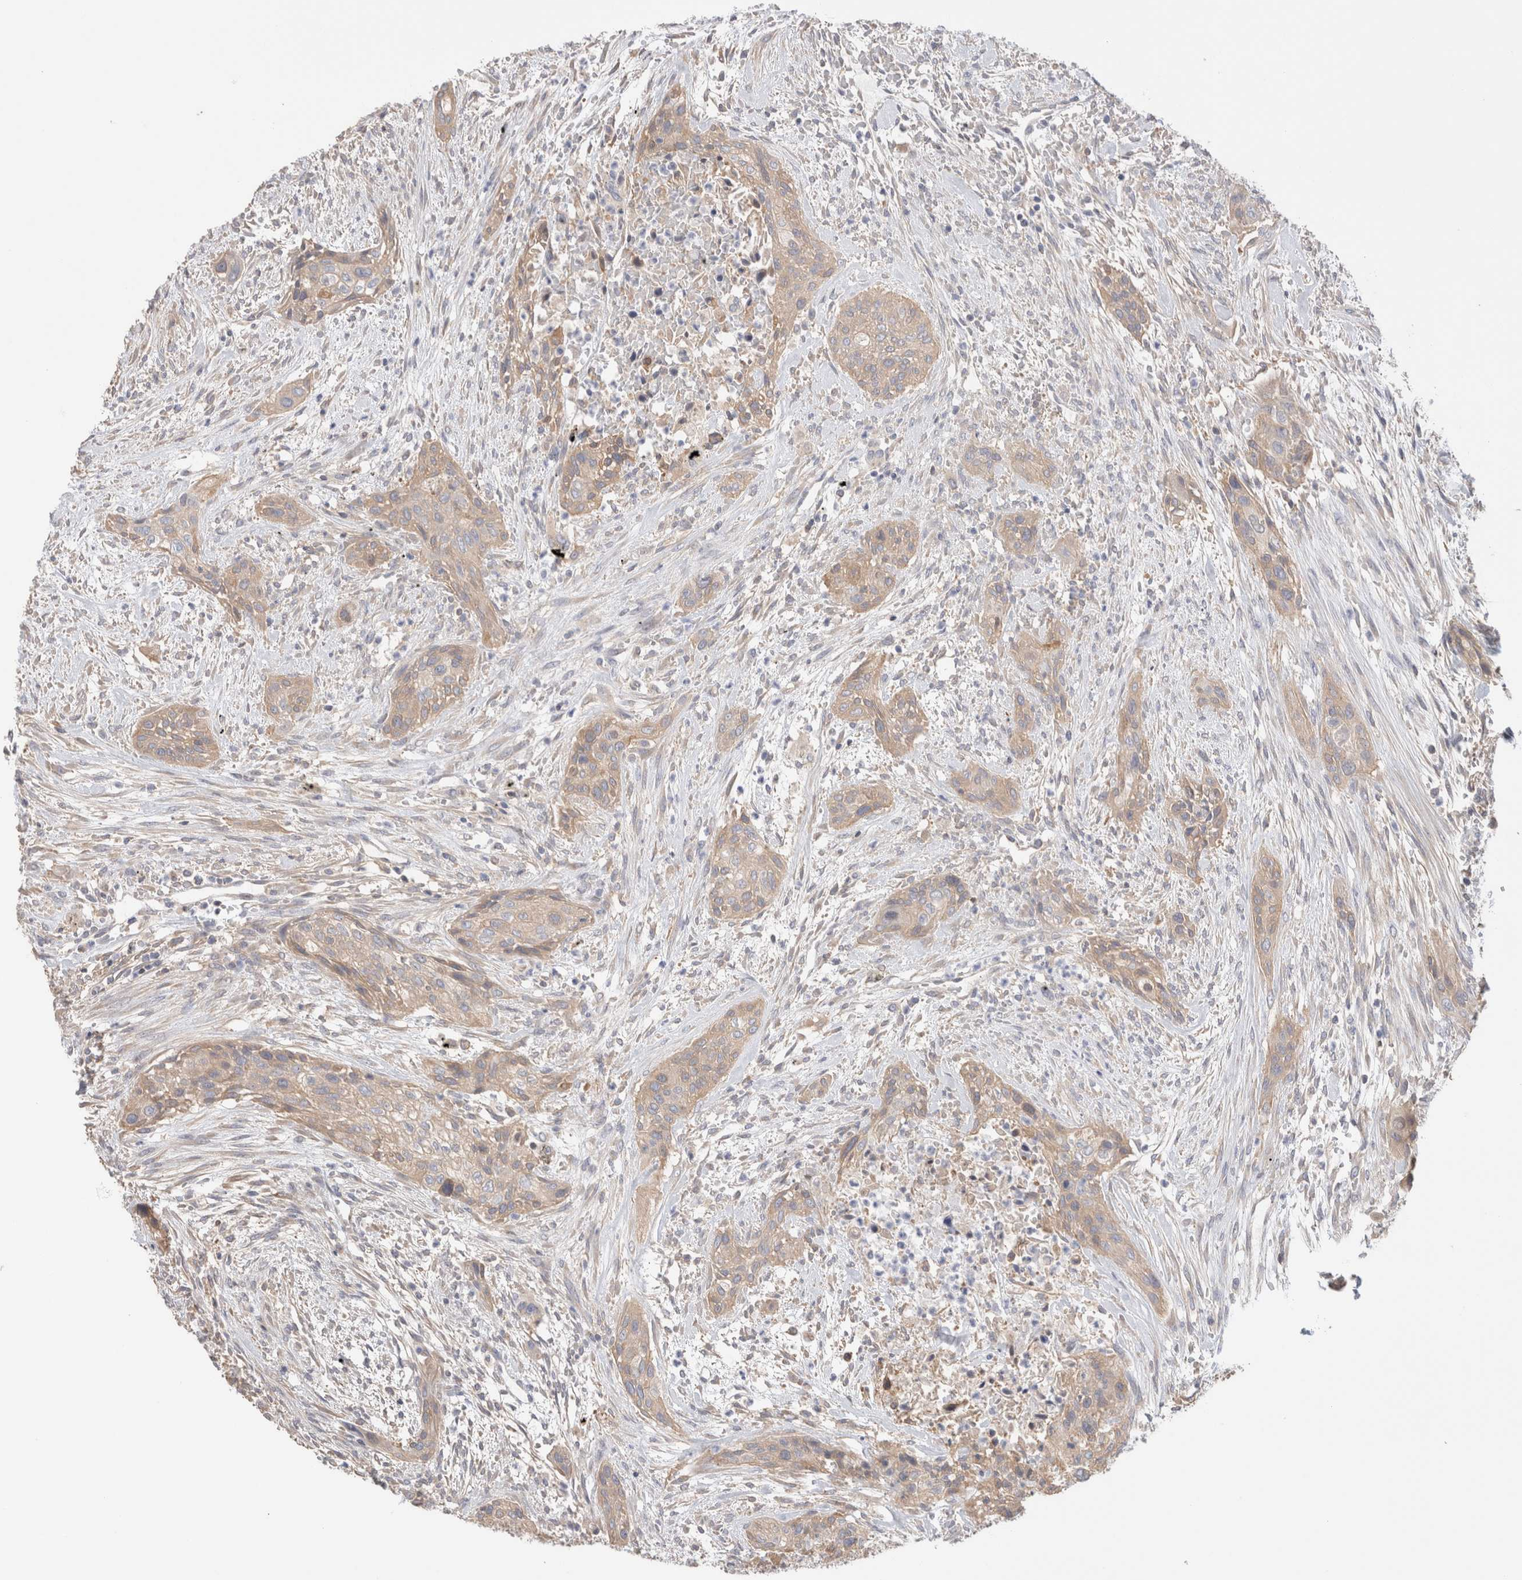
{"staining": {"intensity": "weak", "quantity": ">75%", "location": "cytoplasmic/membranous"}, "tissue": "urothelial cancer", "cell_type": "Tumor cells", "image_type": "cancer", "snomed": [{"axis": "morphology", "description": "Urothelial carcinoma, High grade"}, {"axis": "topography", "description": "Urinary bladder"}], "caption": "DAB immunohistochemical staining of human urothelial carcinoma (high-grade) reveals weak cytoplasmic/membranous protein expression in approximately >75% of tumor cells.", "gene": "CAPN2", "patient": {"sex": "male", "age": 35}}